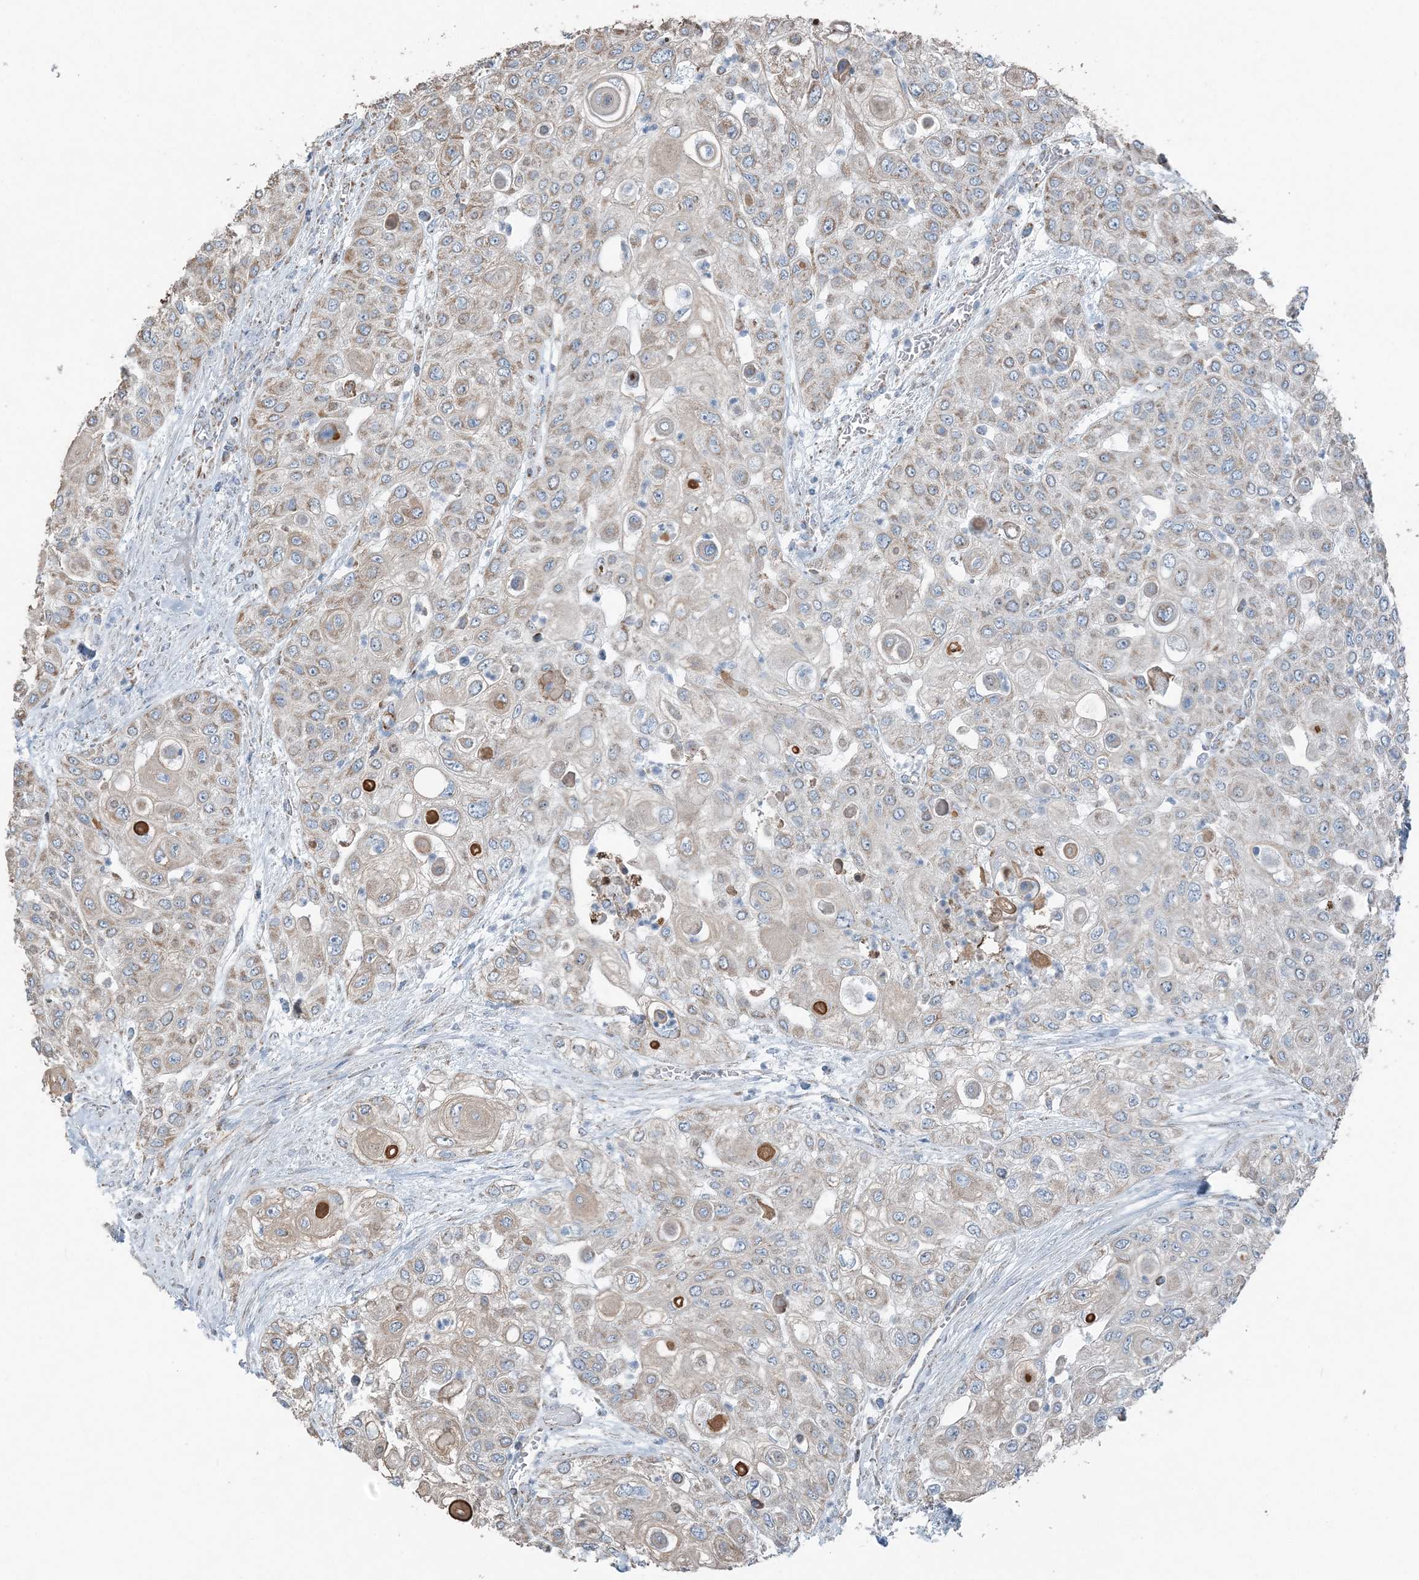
{"staining": {"intensity": "moderate", "quantity": "25%-75%", "location": "cytoplasmic/membranous"}, "tissue": "urothelial cancer", "cell_type": "Tumor cells", "image_type": "cancer", "snomed": [{"axis": "morphology", "description": "Urothelial carcinoma, High grade"}, {"axis": "topography", "description": "Urinary bladder"}], "caption": "Immunohistochemistry (DAB (3,3'-diaminobenzidine)) staining of human urothelial cancer demonstrates moderate cytoplasmic/membranous protein expression in approximately 25%-75% of tumor cells. The staining is performed using DAB (3,3'-diaminobenzidine) brown chromogen to label protein expression. The nuclei are counter-stained blue using hematoxylin.", "gene": "SUCLG1", "patient": {"sex": "female", "age": 79}}